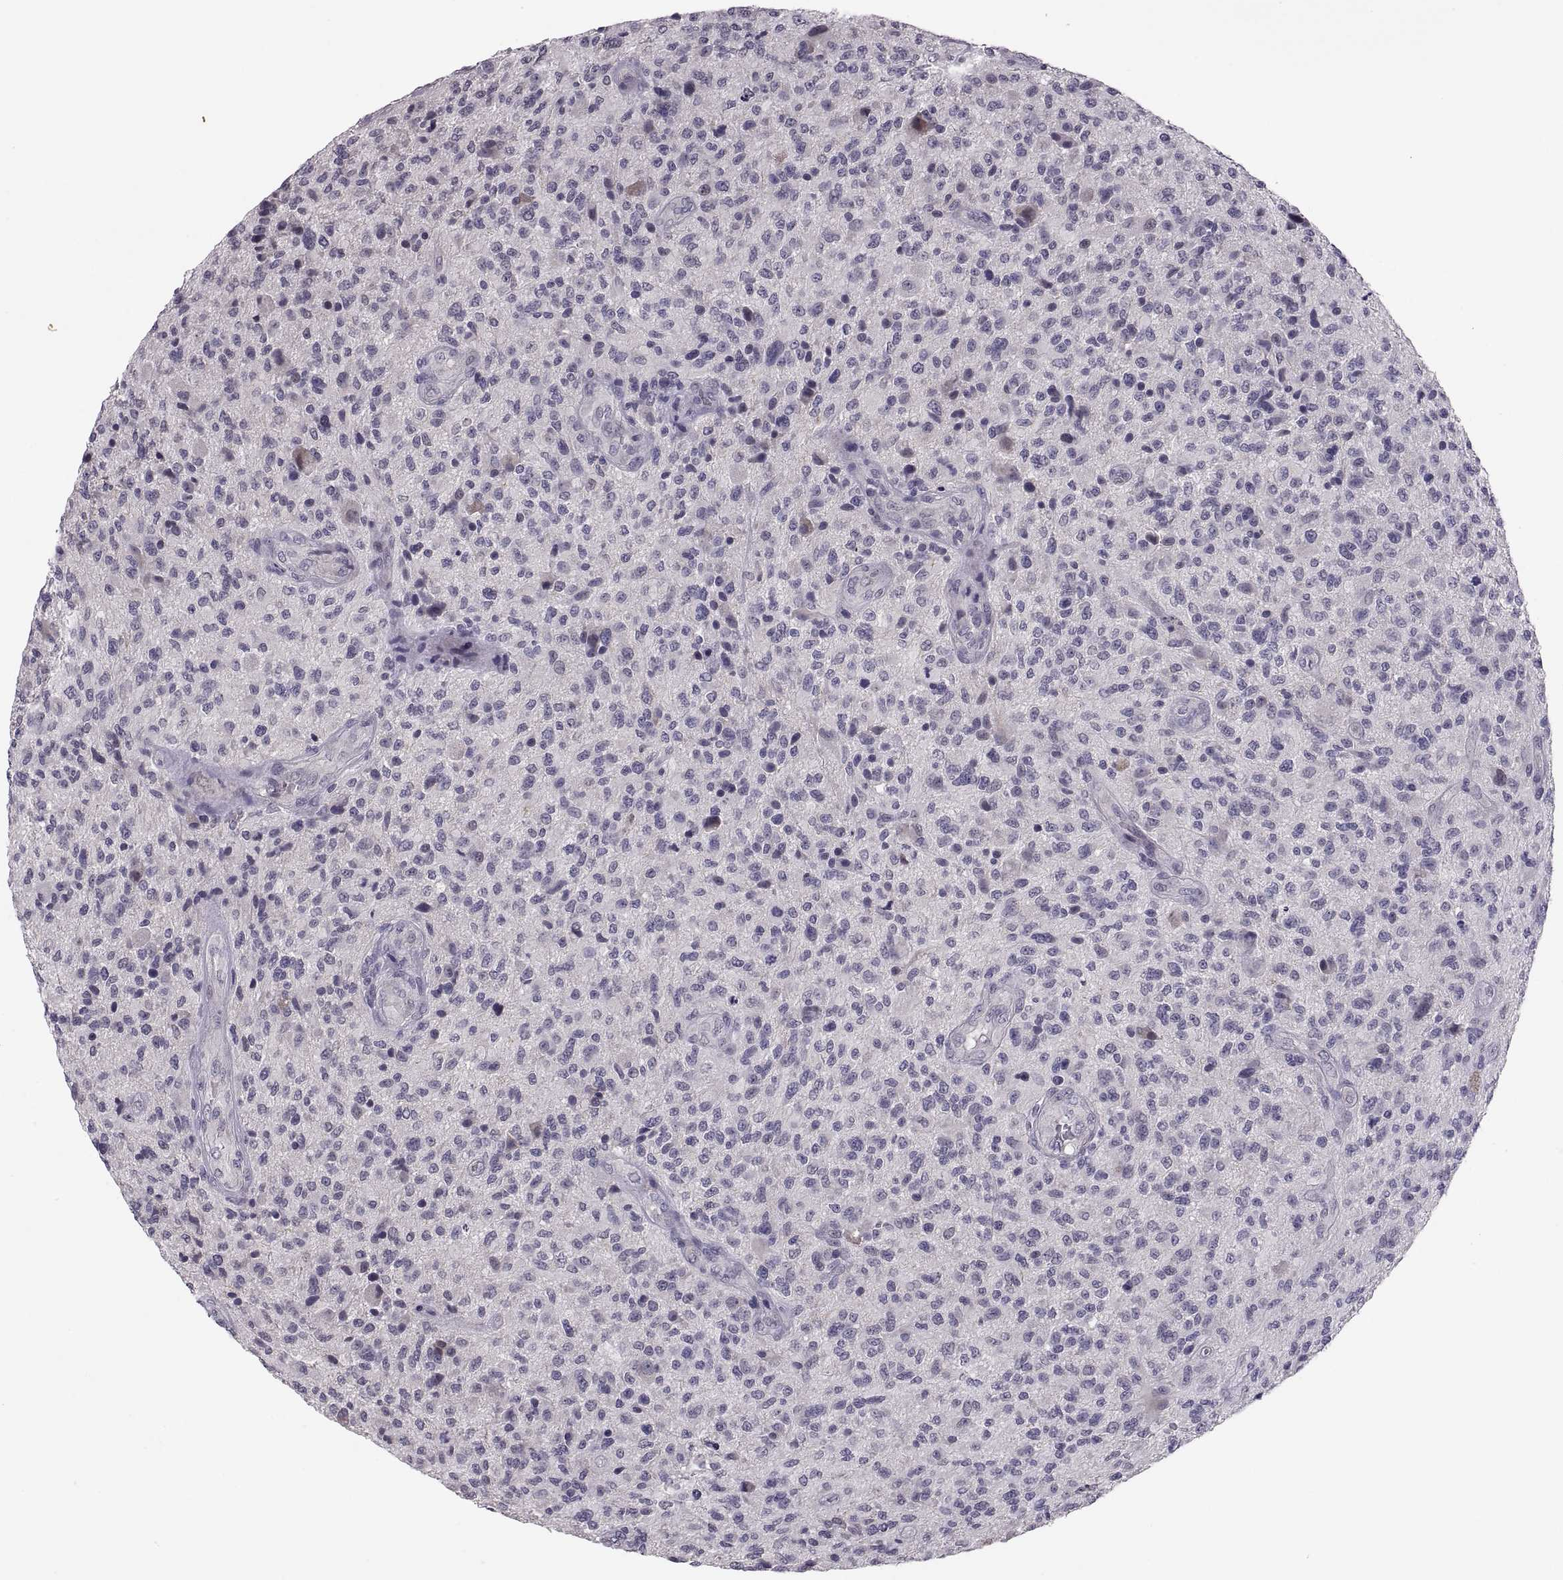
{"staining": {"intensity": "negative", "quantity": "none", "location": "none"}, "tissue": "glioma", "cell_type": "Tumor cells", "image_type": "cancer", "snomed": [{"axis": "morphology", "description": "Glioma, malignant, High grade"}, {"axis": "topography", "description": "Brain"}], "caption": "DAB immunohistochemical staining of glioma shows no significant expression in tumor cells.", "gene": "PAX2", "patient": {"sex": "male", "age": 47}}